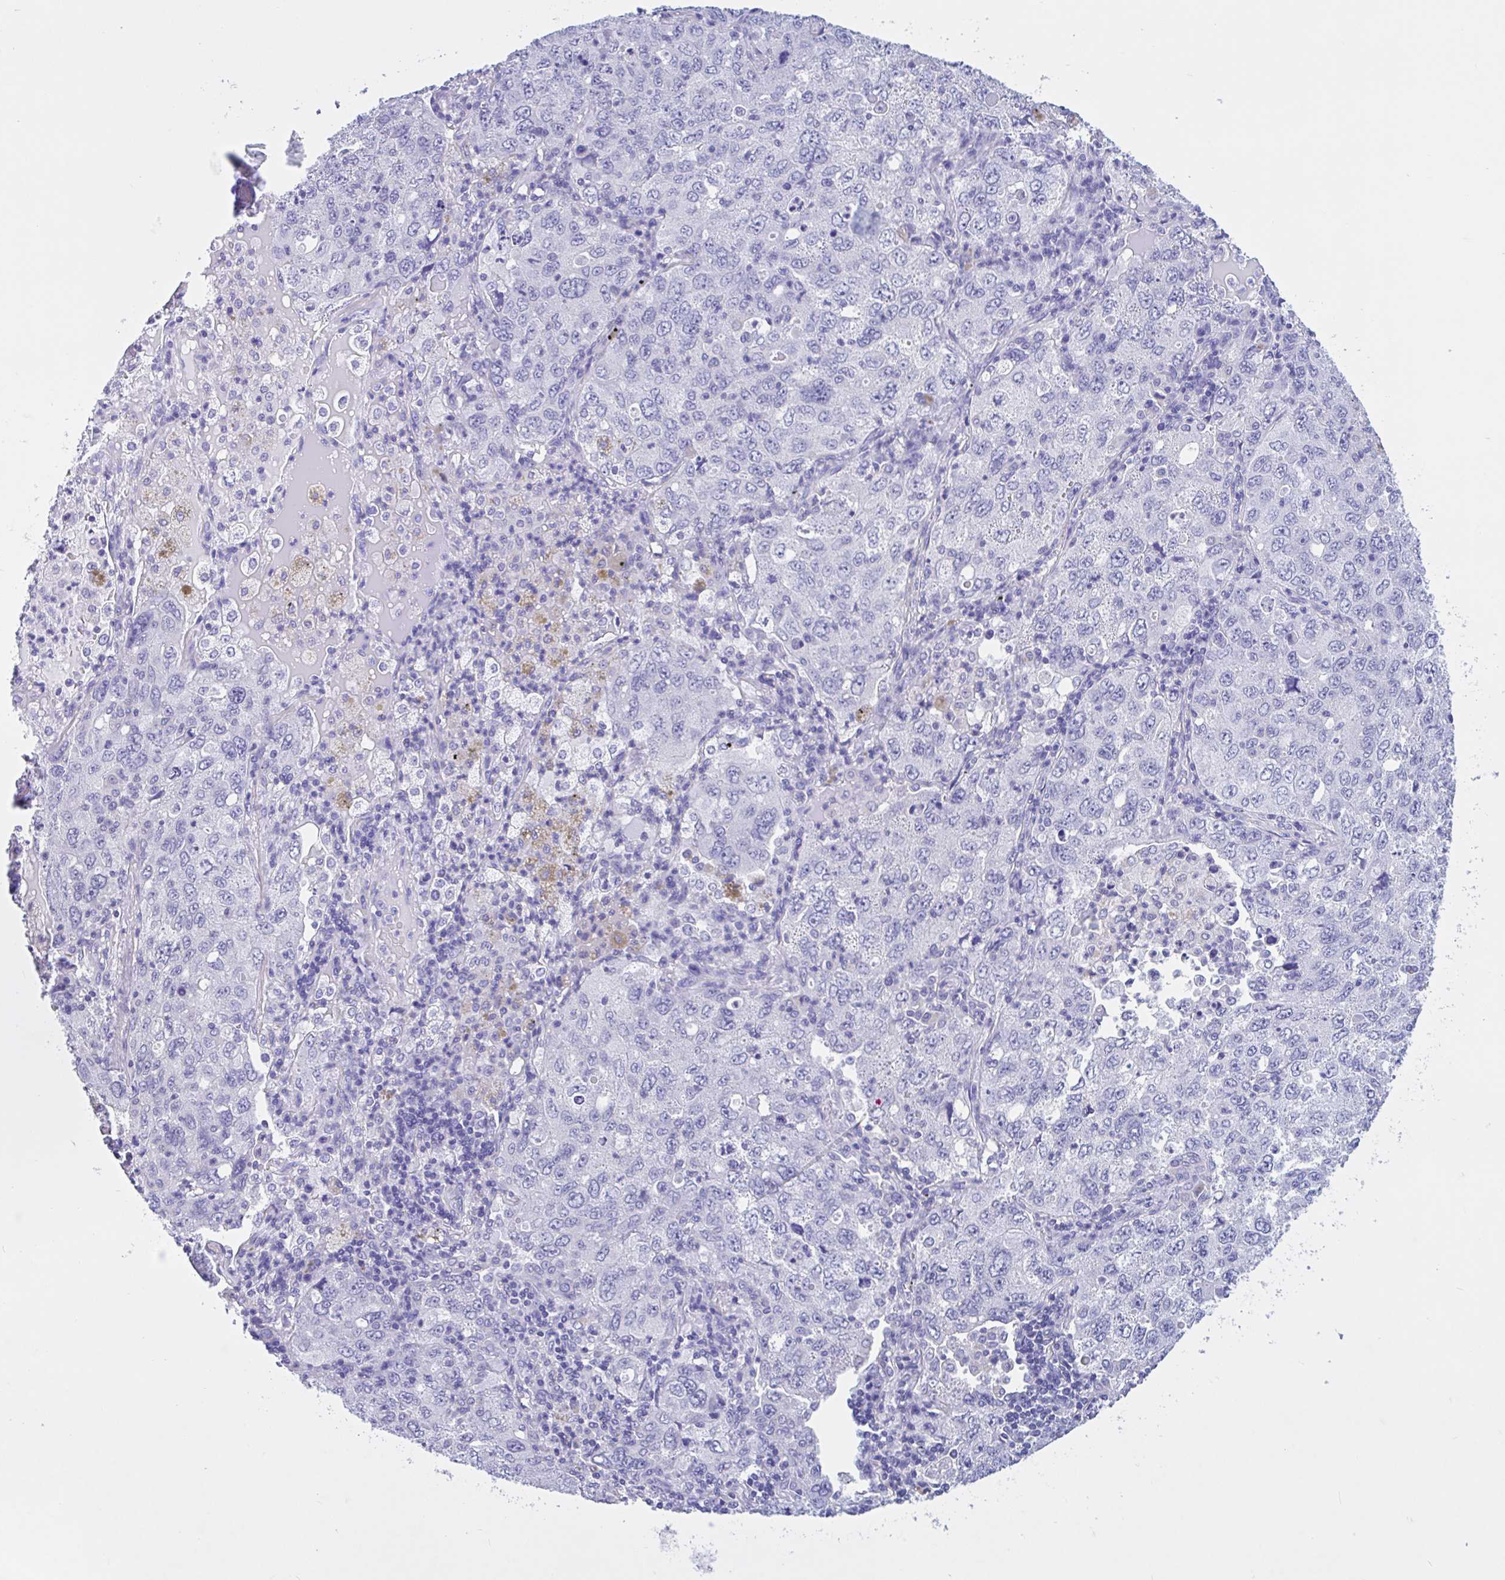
{"staining": {"intensity": "negative", "quantity": "none", "location": "none"}, "tissue": "lung cancer", "cell_type": "Tumor cells", "image_type": "cancer", "snomed": [{"axis": "morphology", "description": "Adenocarcinoma, NOS"}, {"axis": "topography", "description": "Lung"}], "caption": "Immunohistochemical staining of human lung cancer displays no significant positivity in tumor cells.", "gene": "OR4N4", "patient": {"sex": "female", "age": 57}}